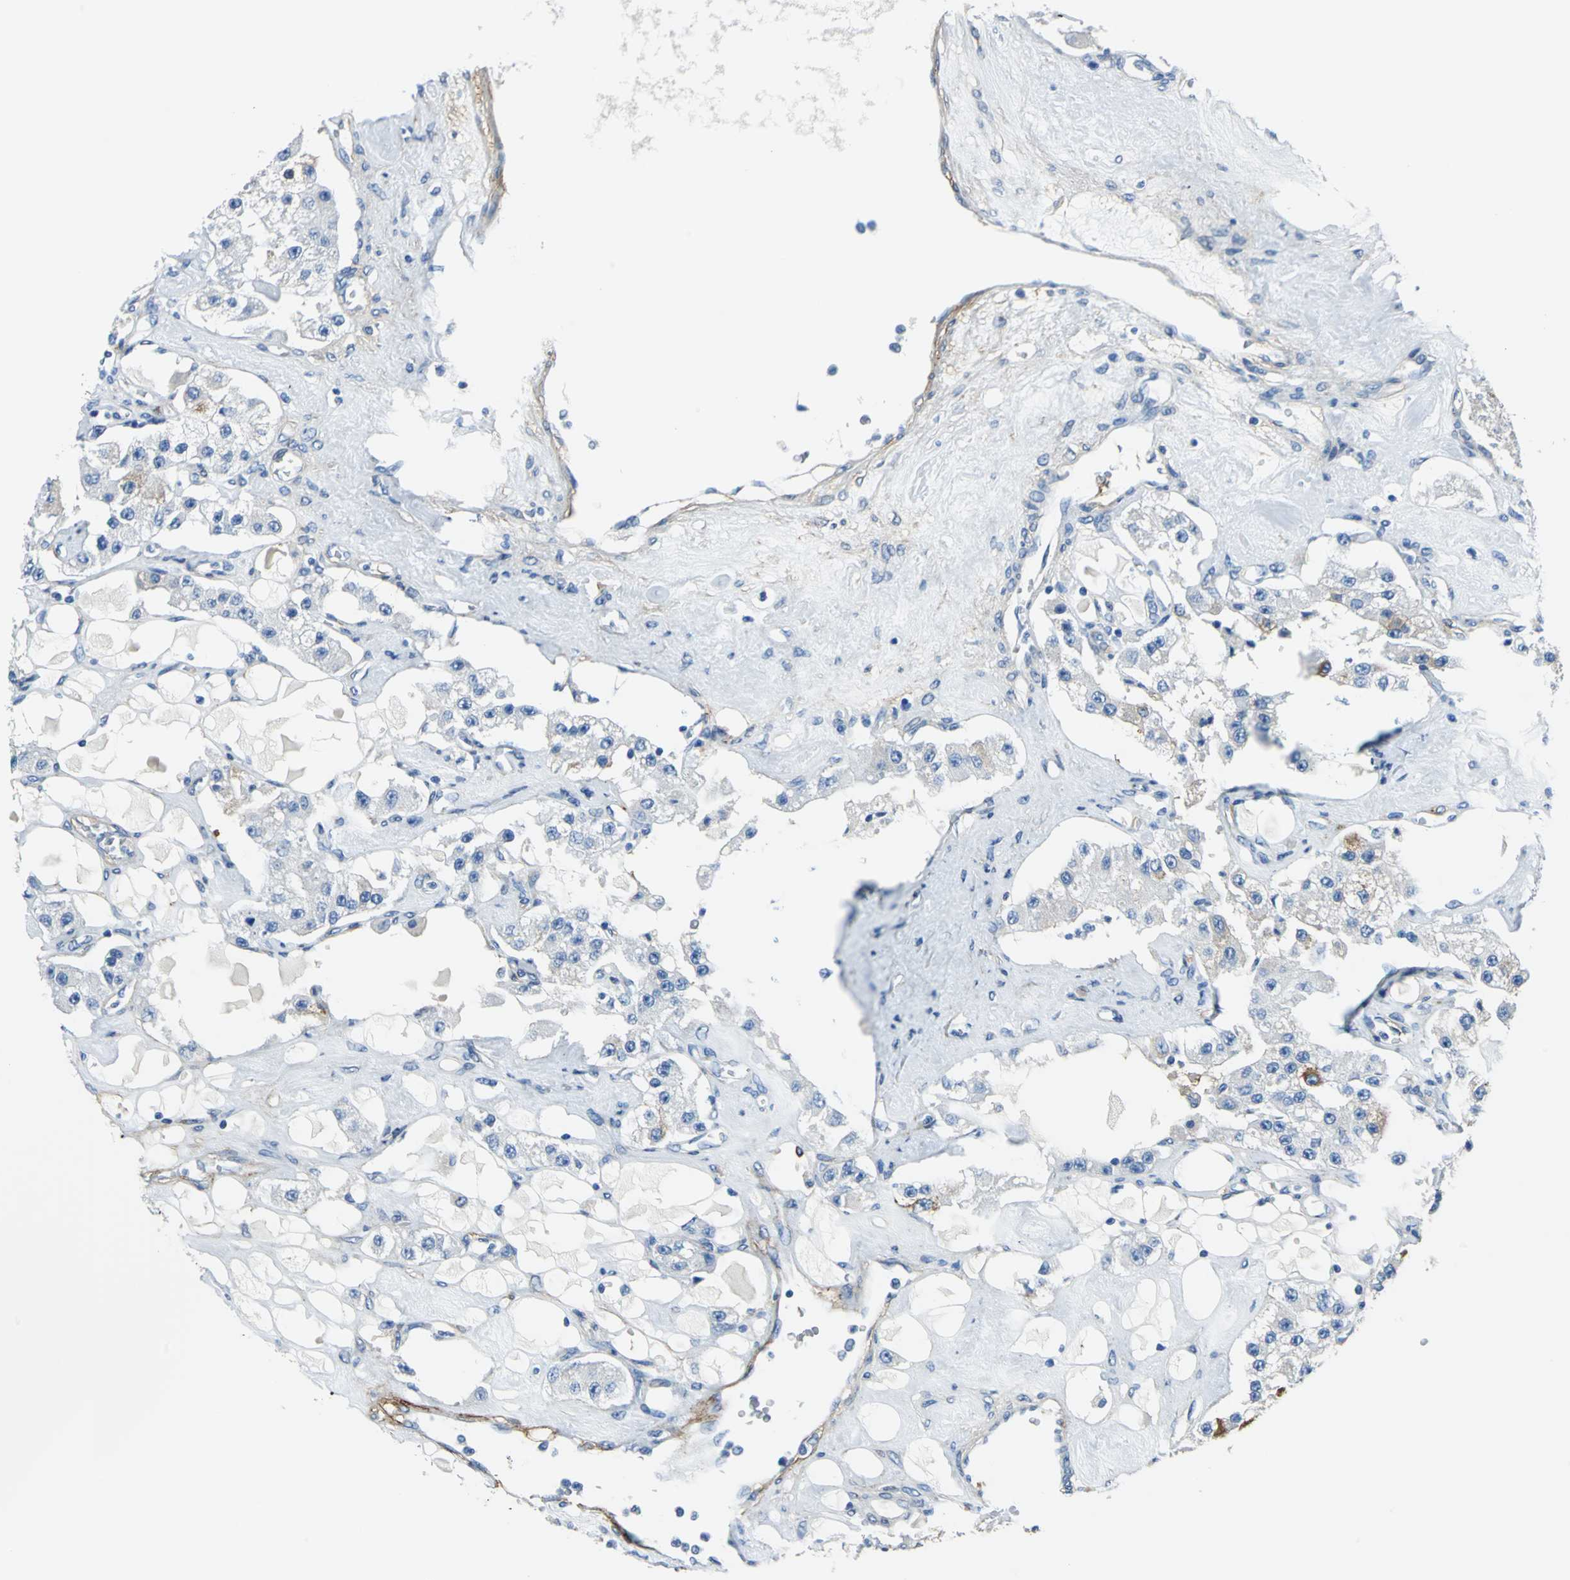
{"staining": {"intensity": "negative", "quantity": "none", "location": "none"}, "tissue": "carcinoid", "cell_type": "Tumor cells", "image_type": "cancer", "snomed": [{"axis": "morphology", "description": "Carcinoid, malignant, NOS"}, {"axis": "topography", "description": "Pancreas"}], "caption": "A micrograph of malignant carcinoid stained for a protein shows no brown staining in tumor cells.", "gene": "AKAP12", "patient": {"sex": "male", "age": 41}}